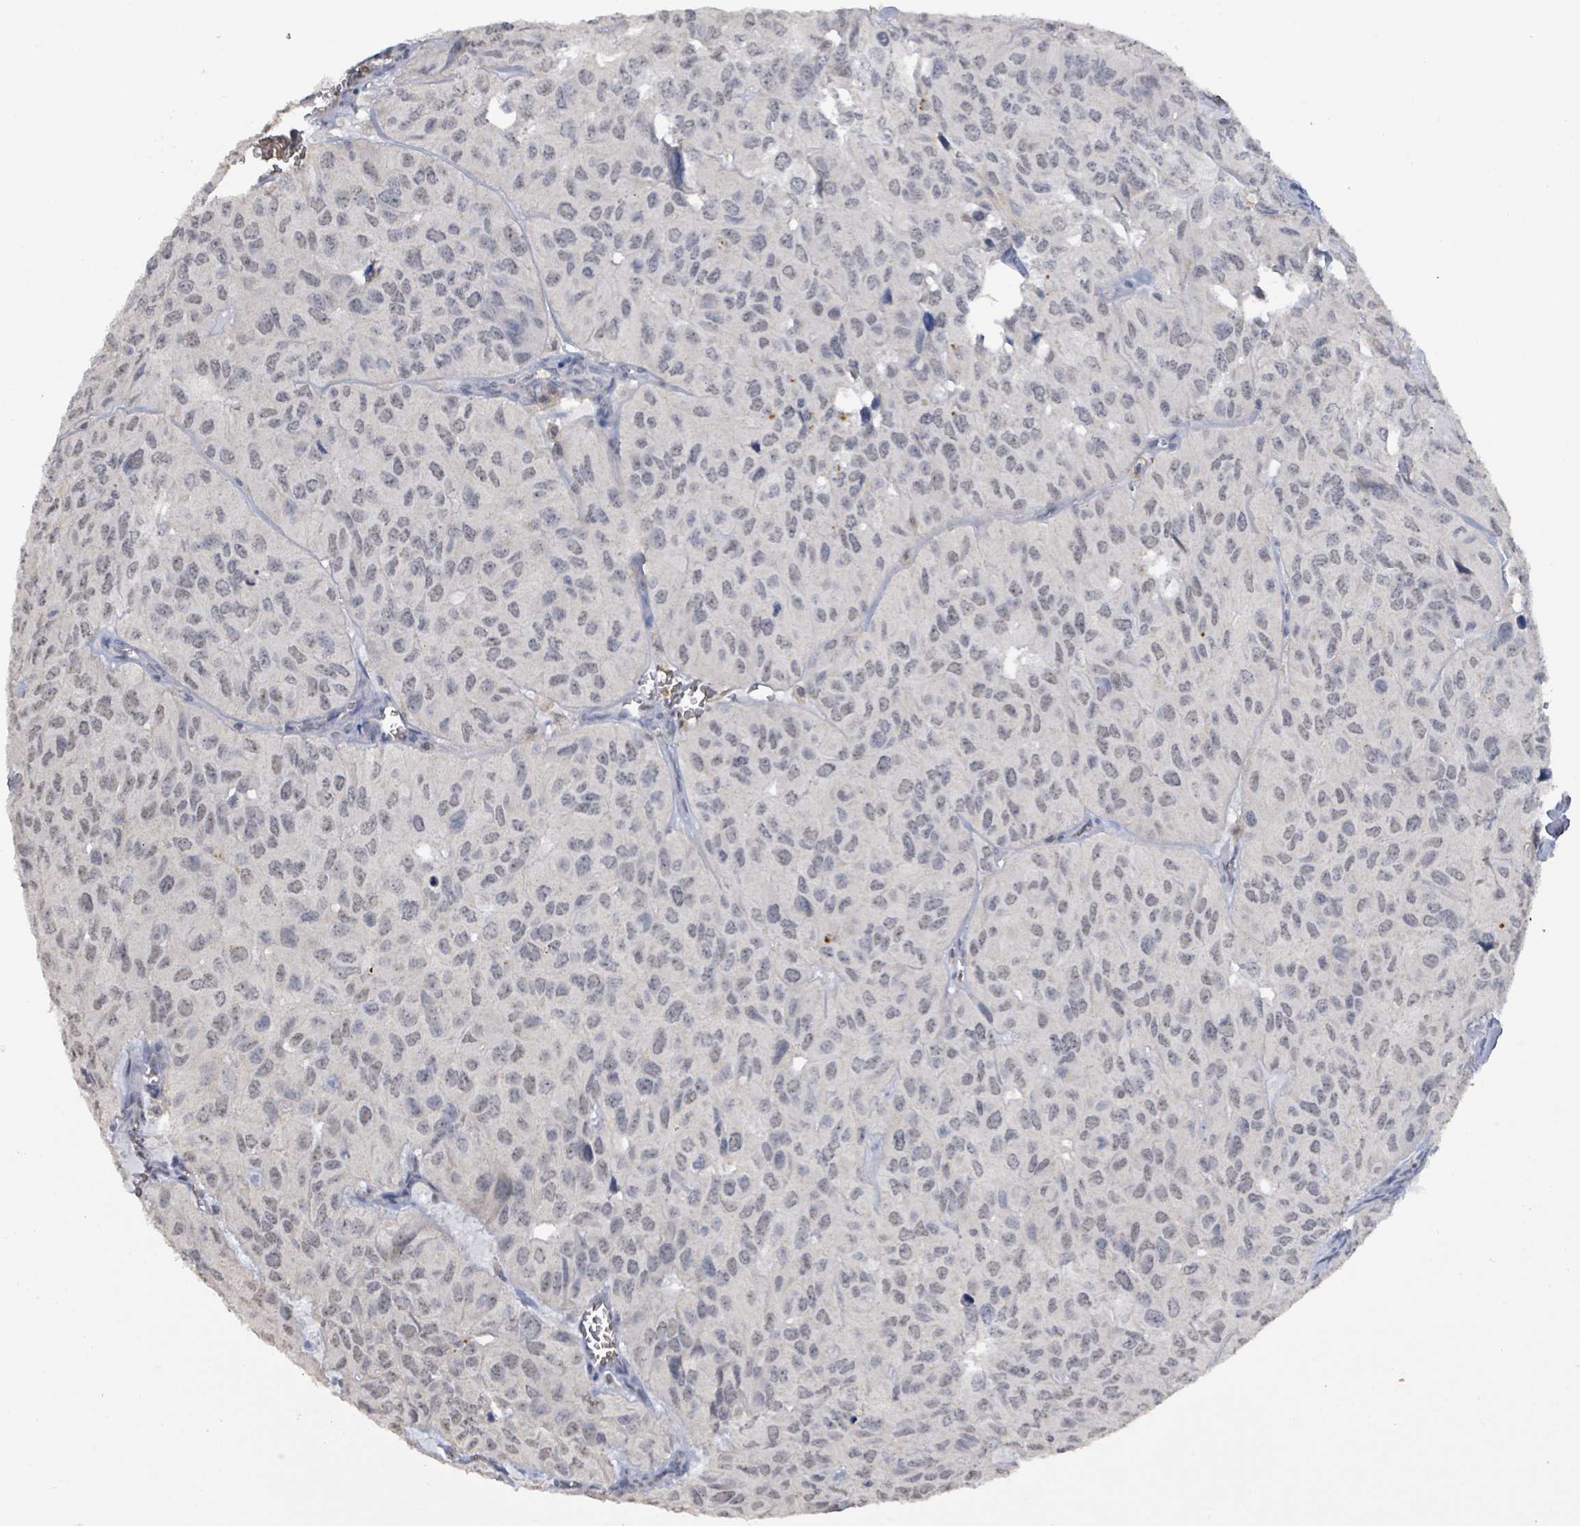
{"staining": {"intensity": "weak", "quantity": "25%-75%", "location": "nuclear"}, "tissue": "head and neck cancer", "cell_type": "Tumor cells", "image_type": "cancer", "snomed": [{"axis": "morphology", "description": "Adenocarcinoma, NOS"}, {"axis": "topography", "description": "Salivary gland, NOS"}, {"axis": "topography", "description": "Head-Neck"}], "caption": "Immunohistochemistry (DAB (3,3'-diaminobenzidine)) staining of human adenocarcinoma (head and neck) shows weak nuclear protein expression in about 25%-75% of tumor cells.", "gene": "SEBOX", "patient": {"sex": "female", "age": 76}}